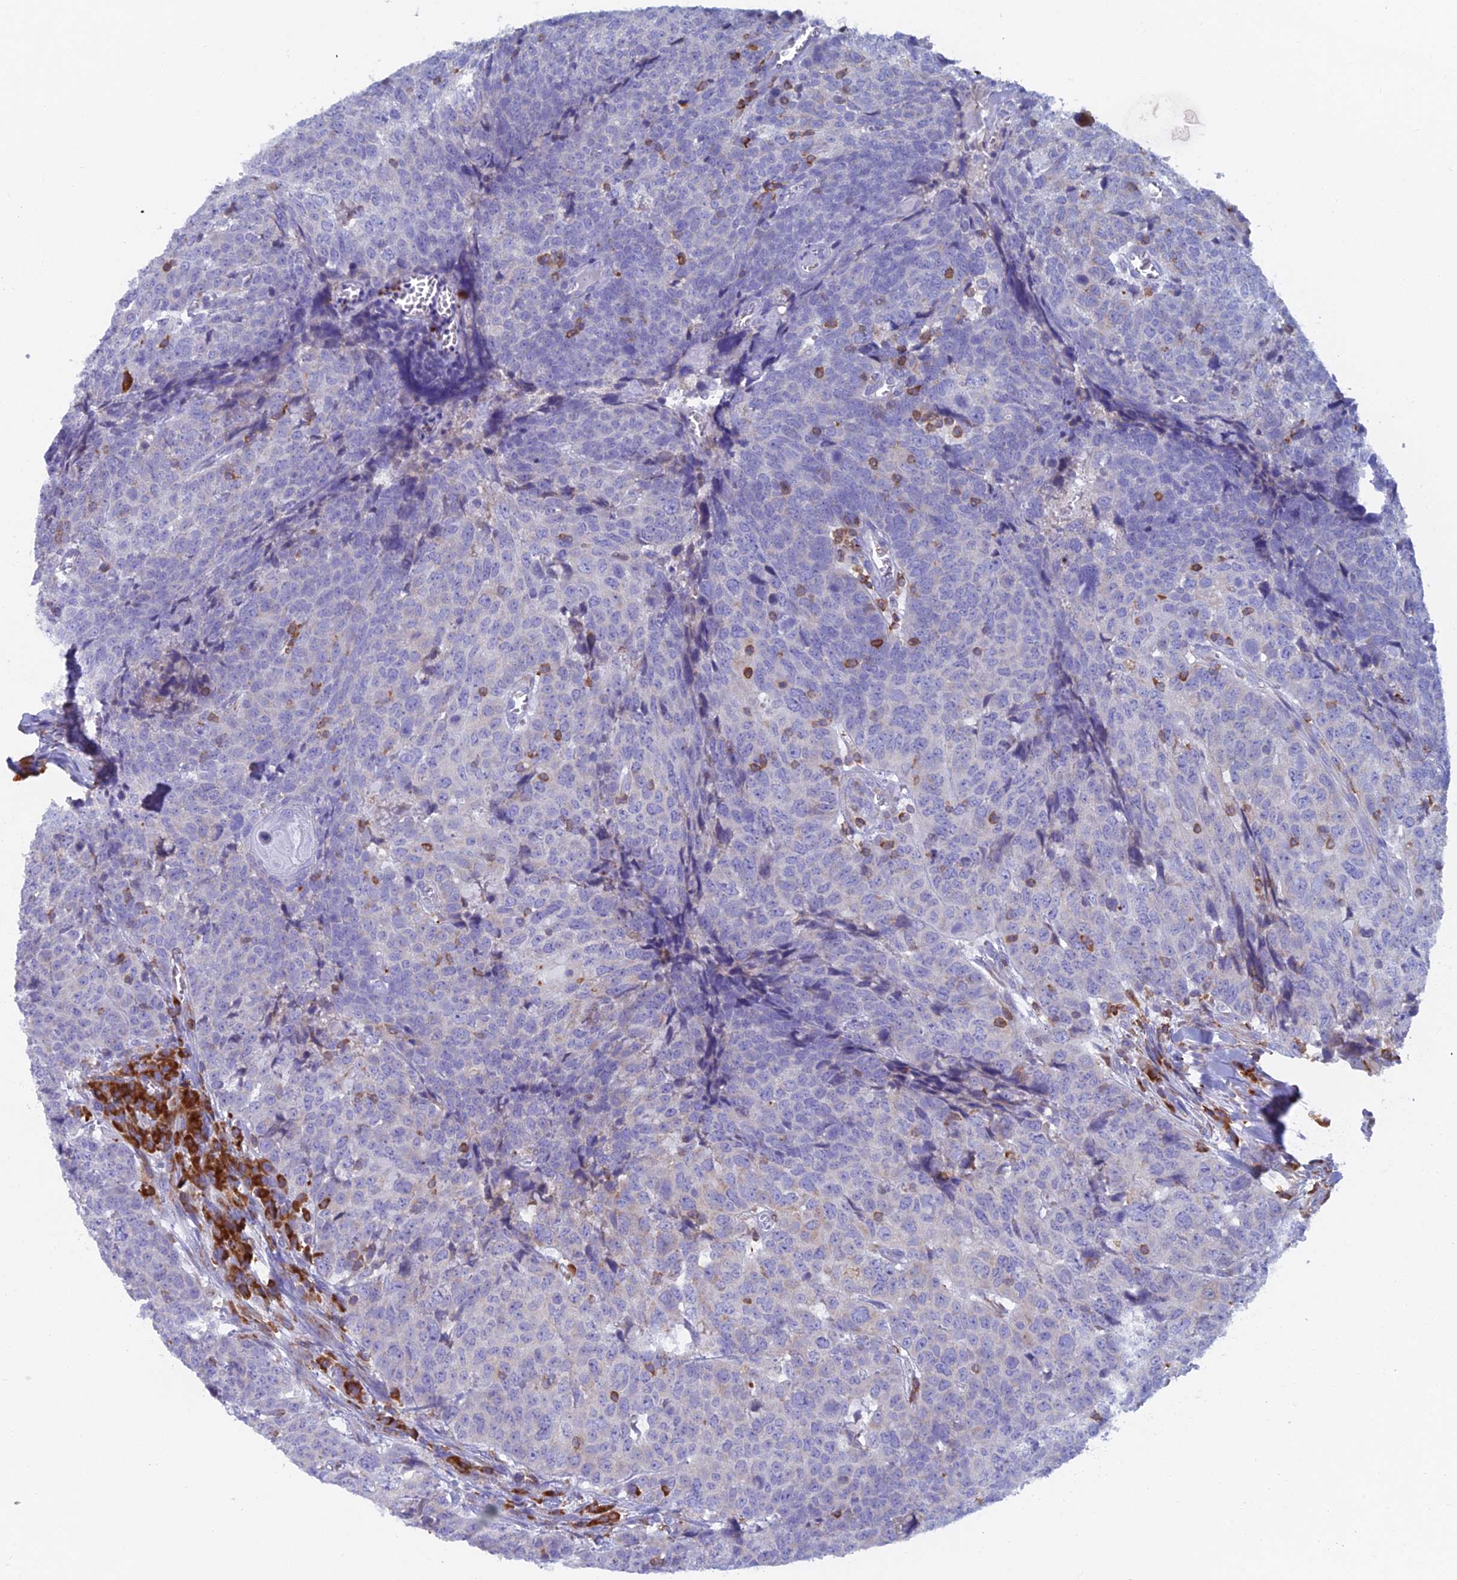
{"staining": {"intensity": "negative", "quantity": "none", "location": "none"}, "tissue": "head and neck cancer", "cell_type": "Tumor cells", "image_type": "cancer", "snomed": [{"axis": "morphology", "description": "Squamous cell carcinoma, NOS"}, {"axis": "topography", "description": "Head-Neck"}], "caption": "An immunohistochemistry image of head and neck cancer is shown. There is no staining in tumor cells of head and neck cancer. (Brightfield microscopy of DAB immunohistochemistry (IHC) at high magnification).", "gene": "ABI3BP", "patient": {"sex": "male", "age": 66}}